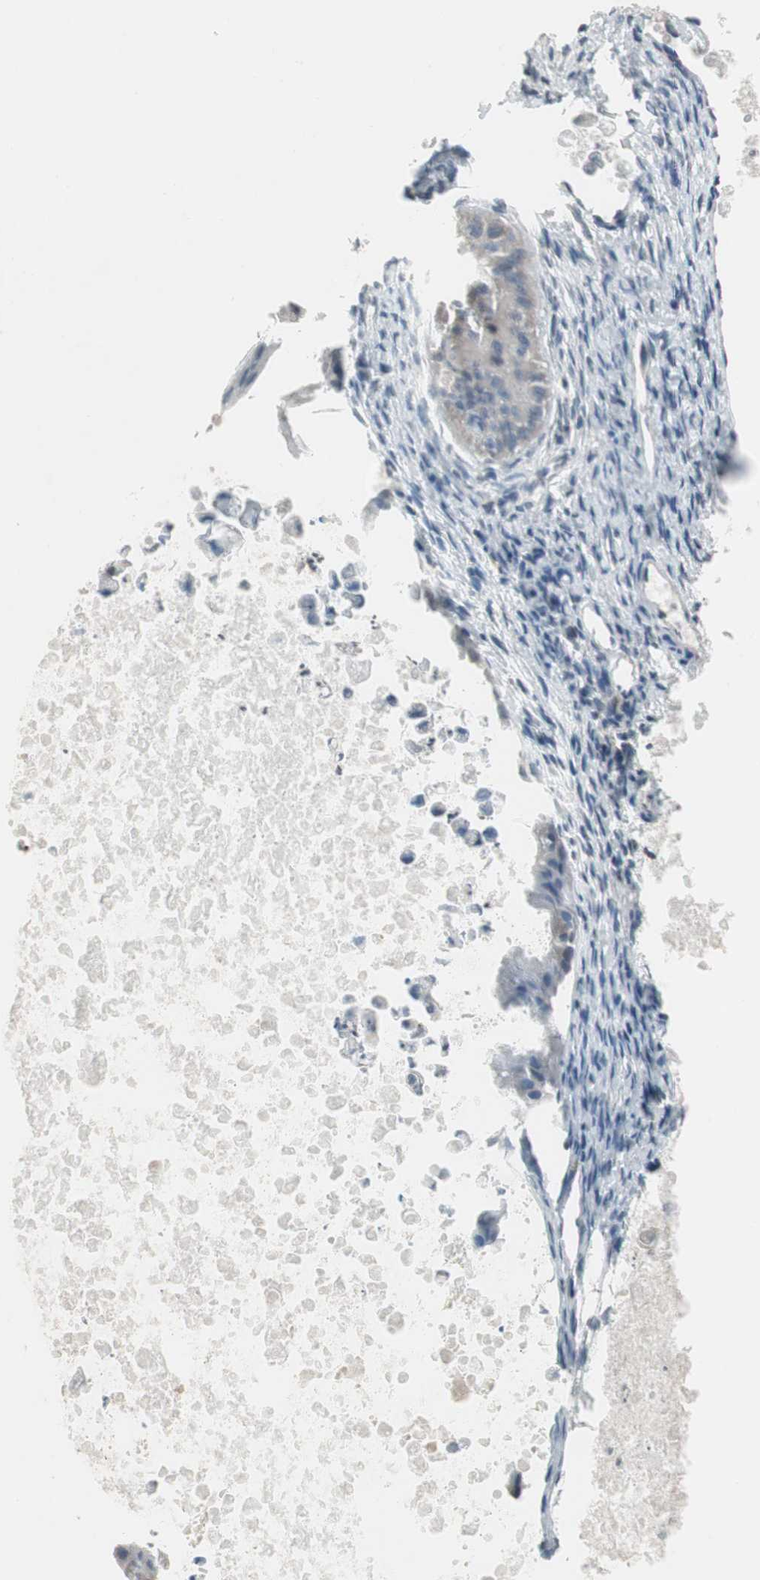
{"staining": {"intensity": "negative", "quantity": "none", "location": "none"}, "tissue": "ovarian cancer", "cell_type": "Tumor cells", "image_type": "cancer", "snomed": [{"axis": "morphology", "description": "Cystadenocarcinoma, mucinous, NOS"}, {"axis": "topography", "description": "Ovary"}], "caption": "IHC image of neoplastic tissue: human ovarian mucinous cystadenocarcinoma stained with DAB (3,3'-diaminobenzidine) reveals no significant protein positivity in tumor cells. (Brightfield microscopy of DAB immunohistochemistry (IHC) at high magnification).", "gene": "ARG2", "patient": {"sex": "female", "age": 37}}